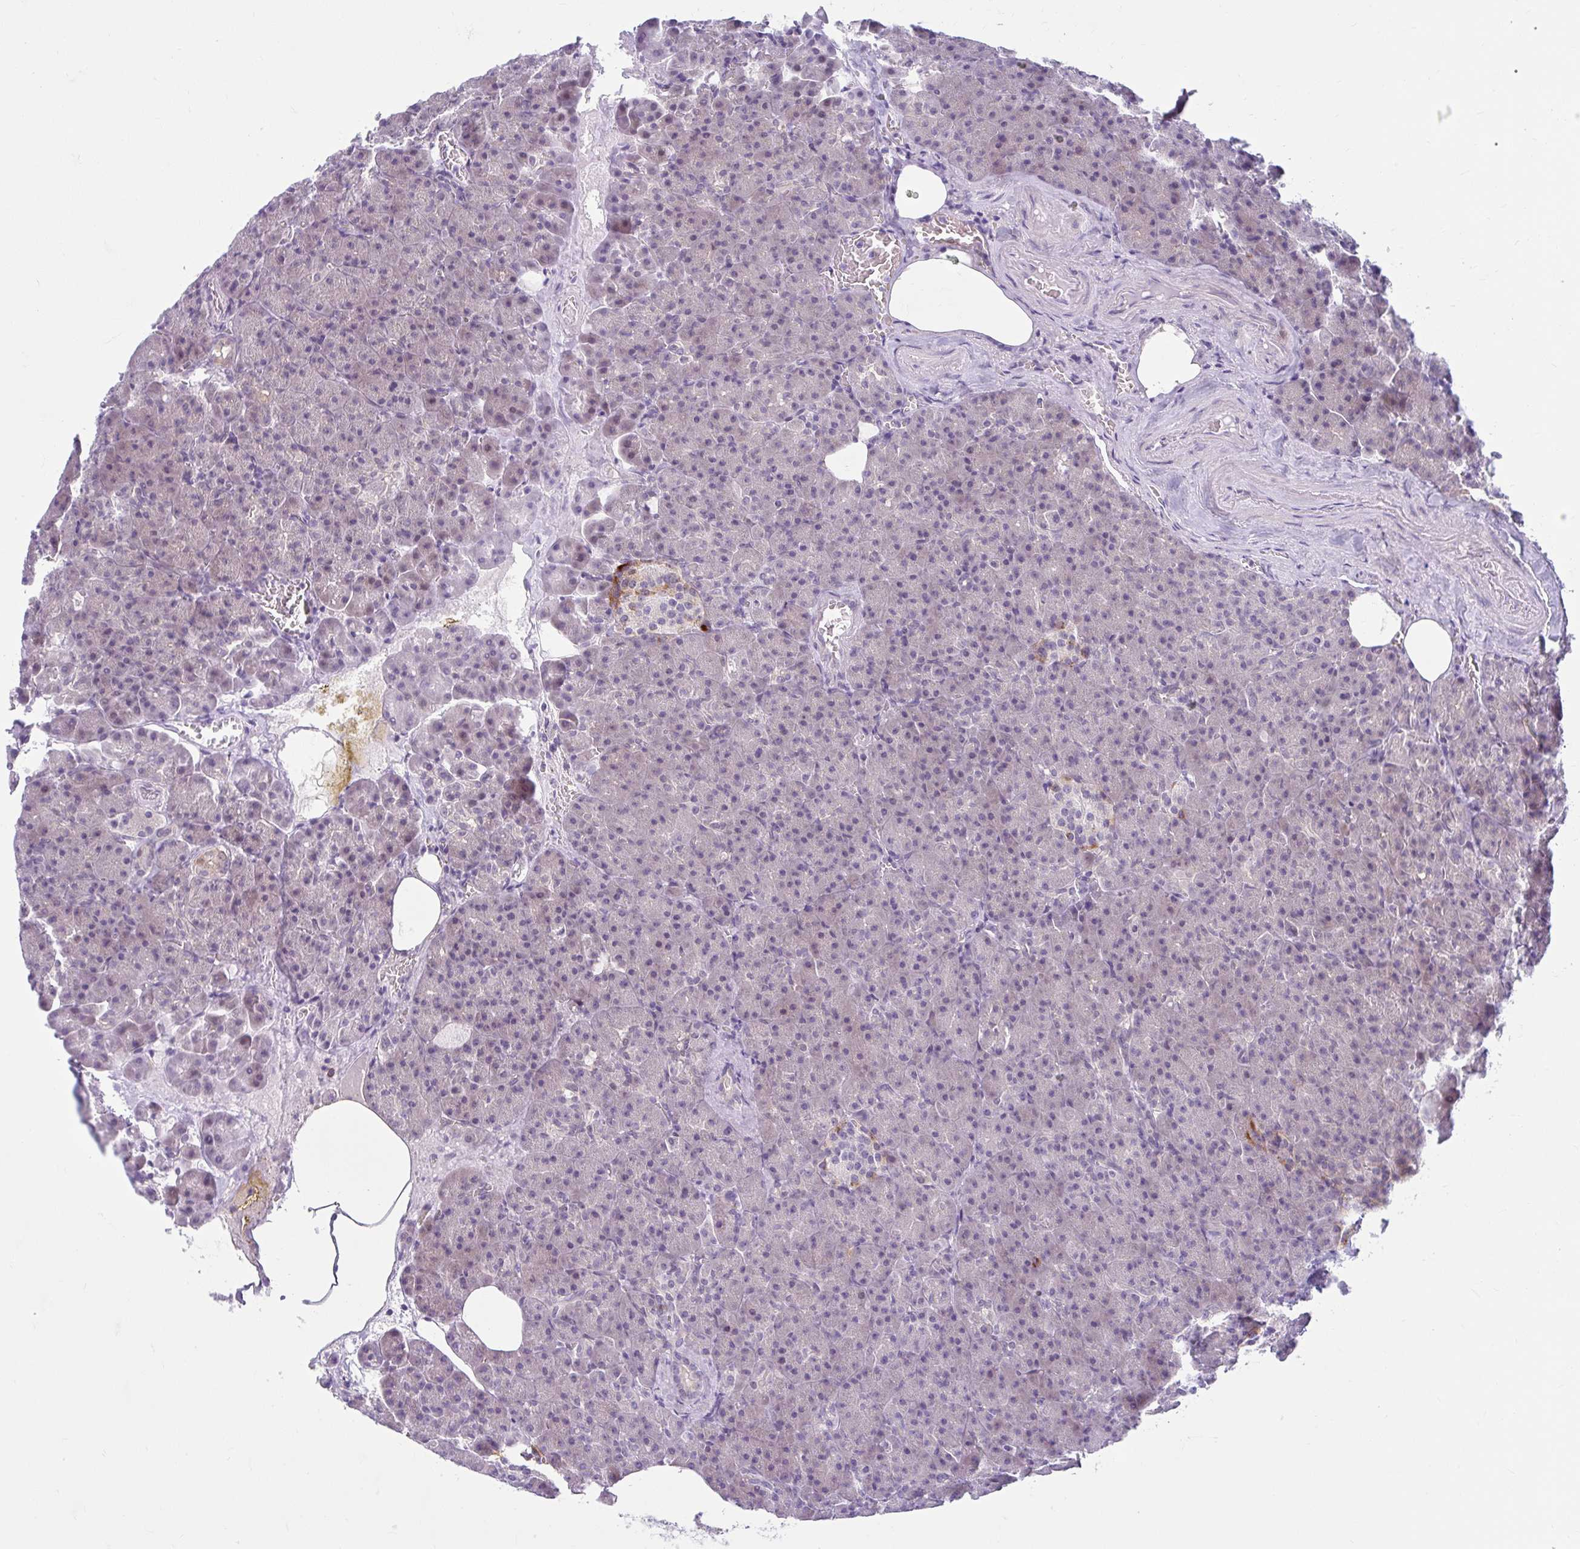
{"staining": {"intensity": "negative", "quantity": "none", "location": "none"}, "tissue": "pancreas", "cell_type": "Exocrine glandular cells", "image_type": "normal", "snomed": [{"axis": "morphology", "description": "Normal tissue, NOS"}, {"axis": "topography", "description": "Pancreas"}], "caption": "The IHC histopathology image has no significant staining in exocrine glandular cells of pancreas.", "gene": "FAM153A", "patient": {"sex": "female", "age": 74}}